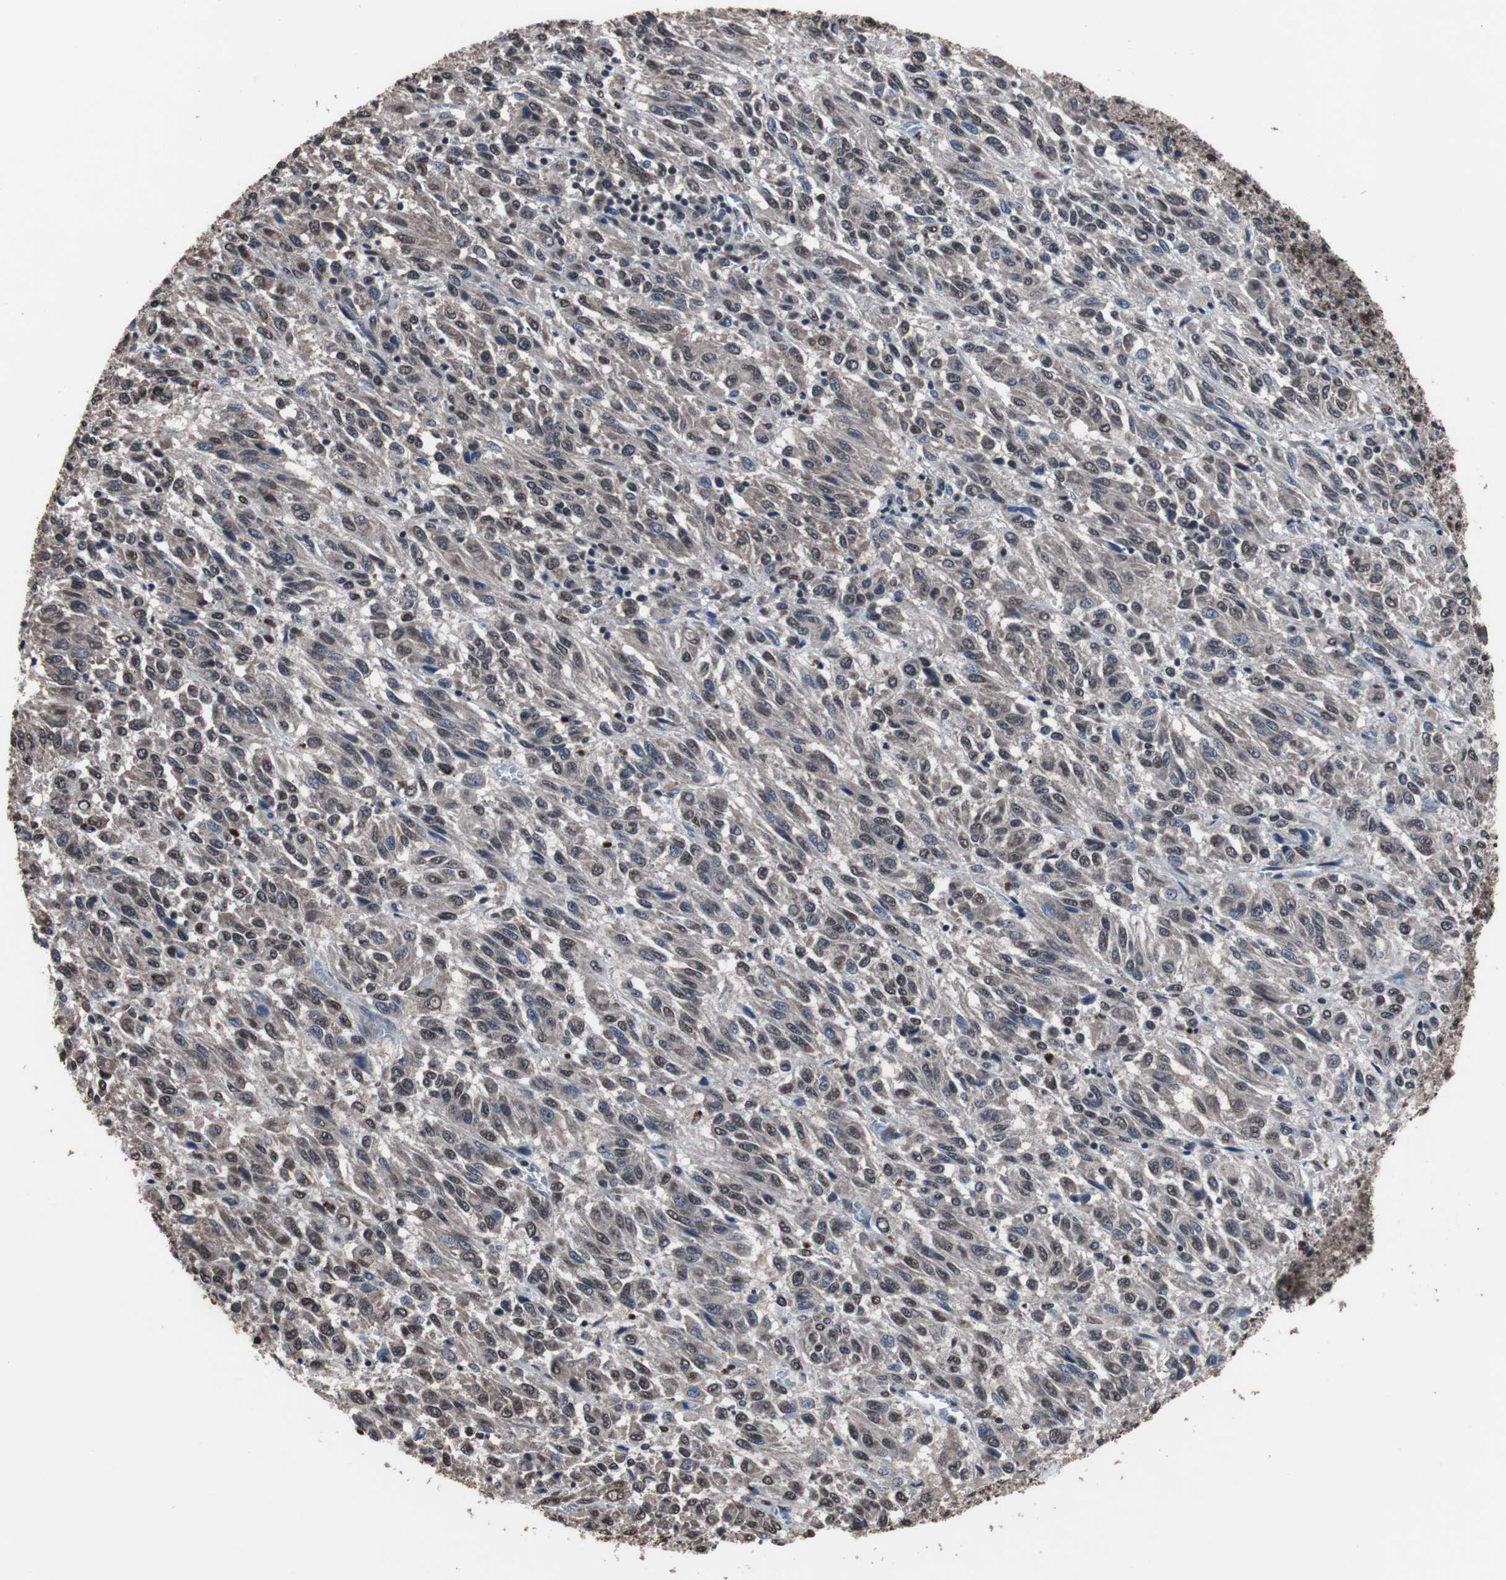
{"staining": {"intensity": "weak", "quantity": "25%-75%", "location": "cytoplasmic/membranous,nuclear"}, "tissue": "melanoma", "cell_type": "Tumor cells", "image_type": "cancer", "snomed": [{"axis": "morphology", "description": "Malignant melanoma, Metastatic site"}, {"axis": "topography", "description": "Lung"}], "caption": "Human melanoma stained with a protein marker shows weak staining in tumor cells.", "gene": "MED27", "patient": {"sex": "male", "age": 64}}